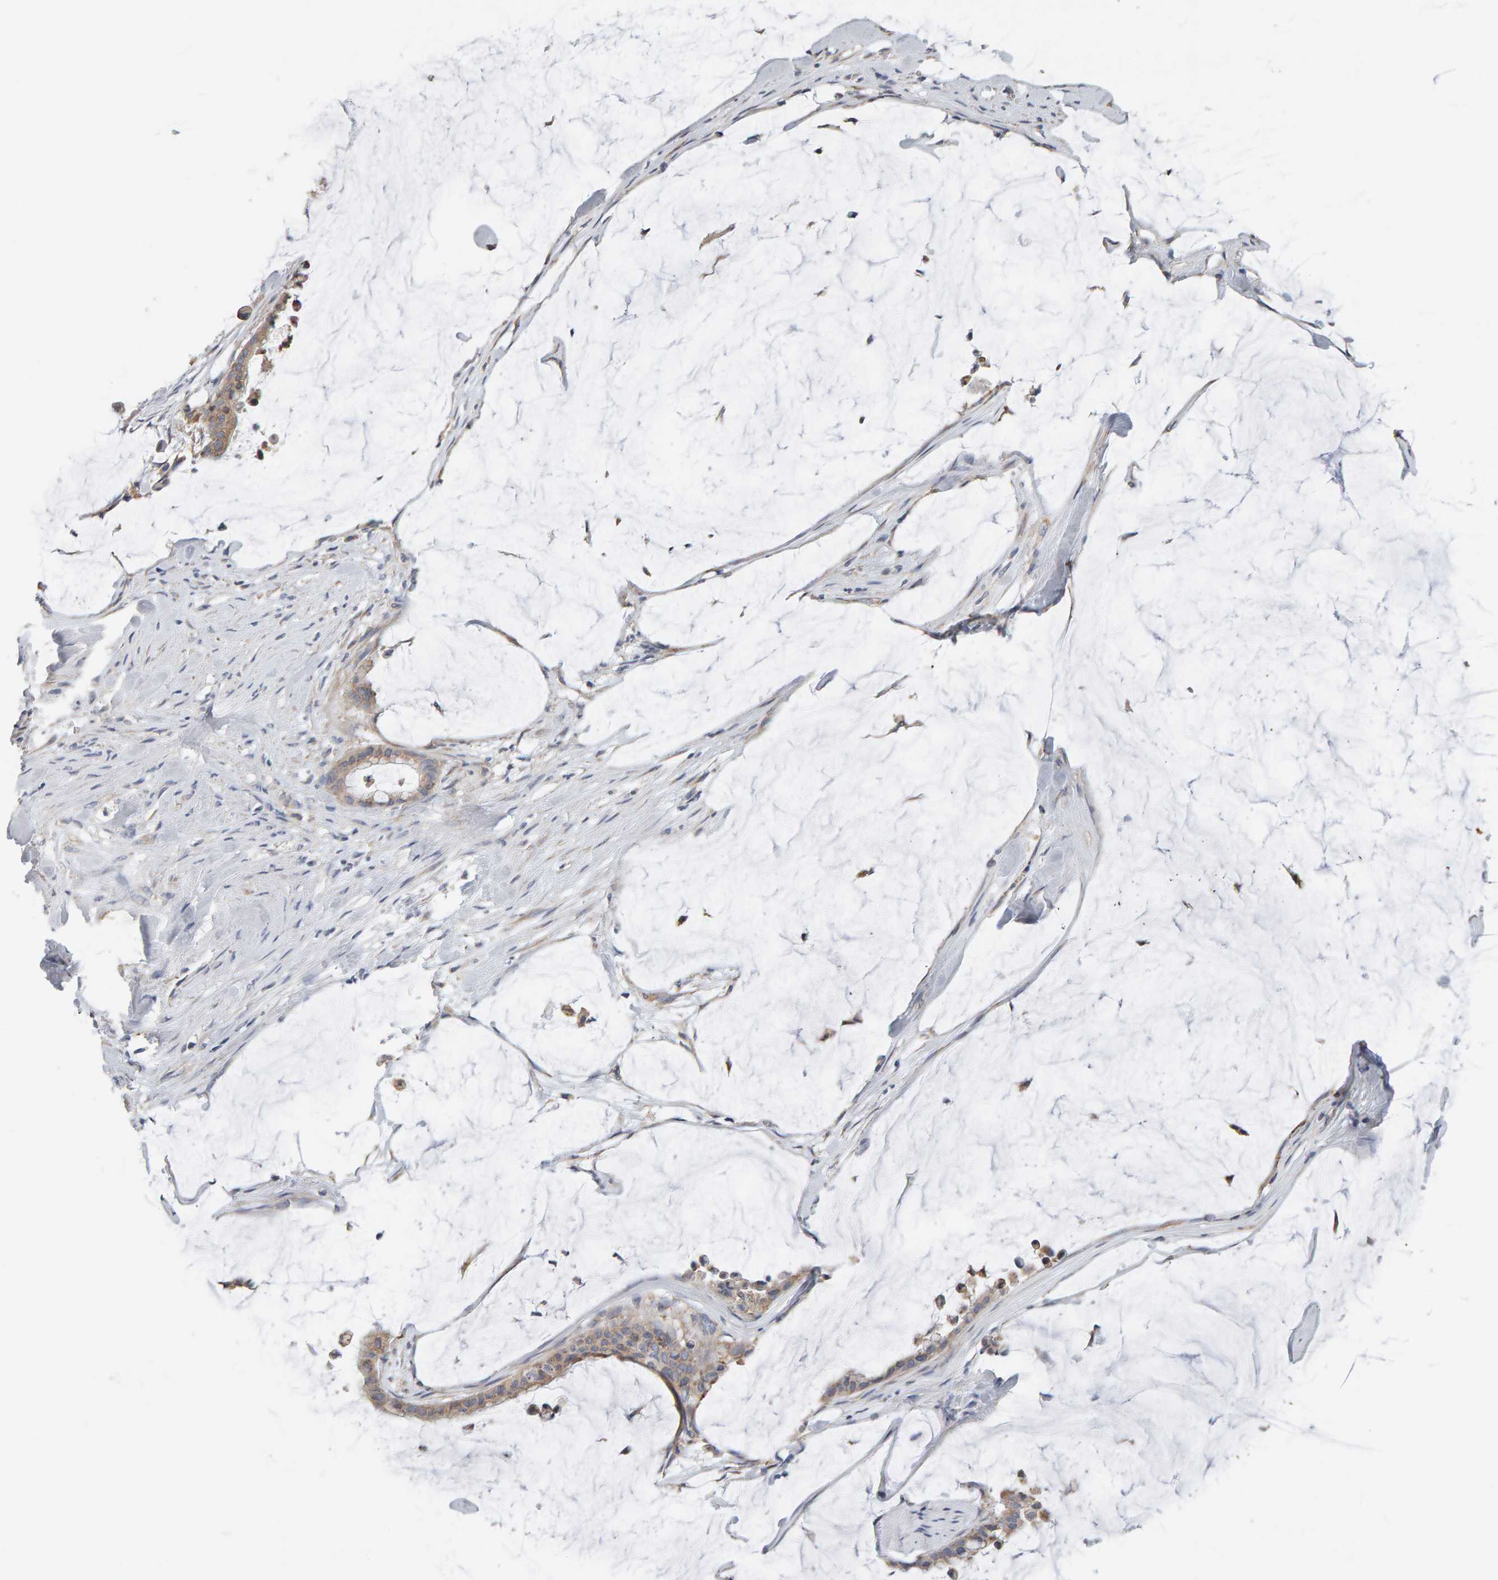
{"staining": {"intensity": "weak", "quantity": ">75%", "location": "cytoplasmic/membranous"}, "tissue": "pancreatic cancer", "cell_type": "Tumor cells", "image_type": "cancer", "snomed": [{"axis": "morphology", "description": "Adenocarcinoma, NOS"}, {"axis": "topography", "description": "Pancreas"}], "caption": "A high-resolution micrograph shows immunohistochemistry staining of pancreatic cancer, which exhibits weak cytoplasmic/membranous positivity in approximately >75% of tumor cells.", "gene": "ADHFE1", "patient": {"sex": "male", "age": 41}}